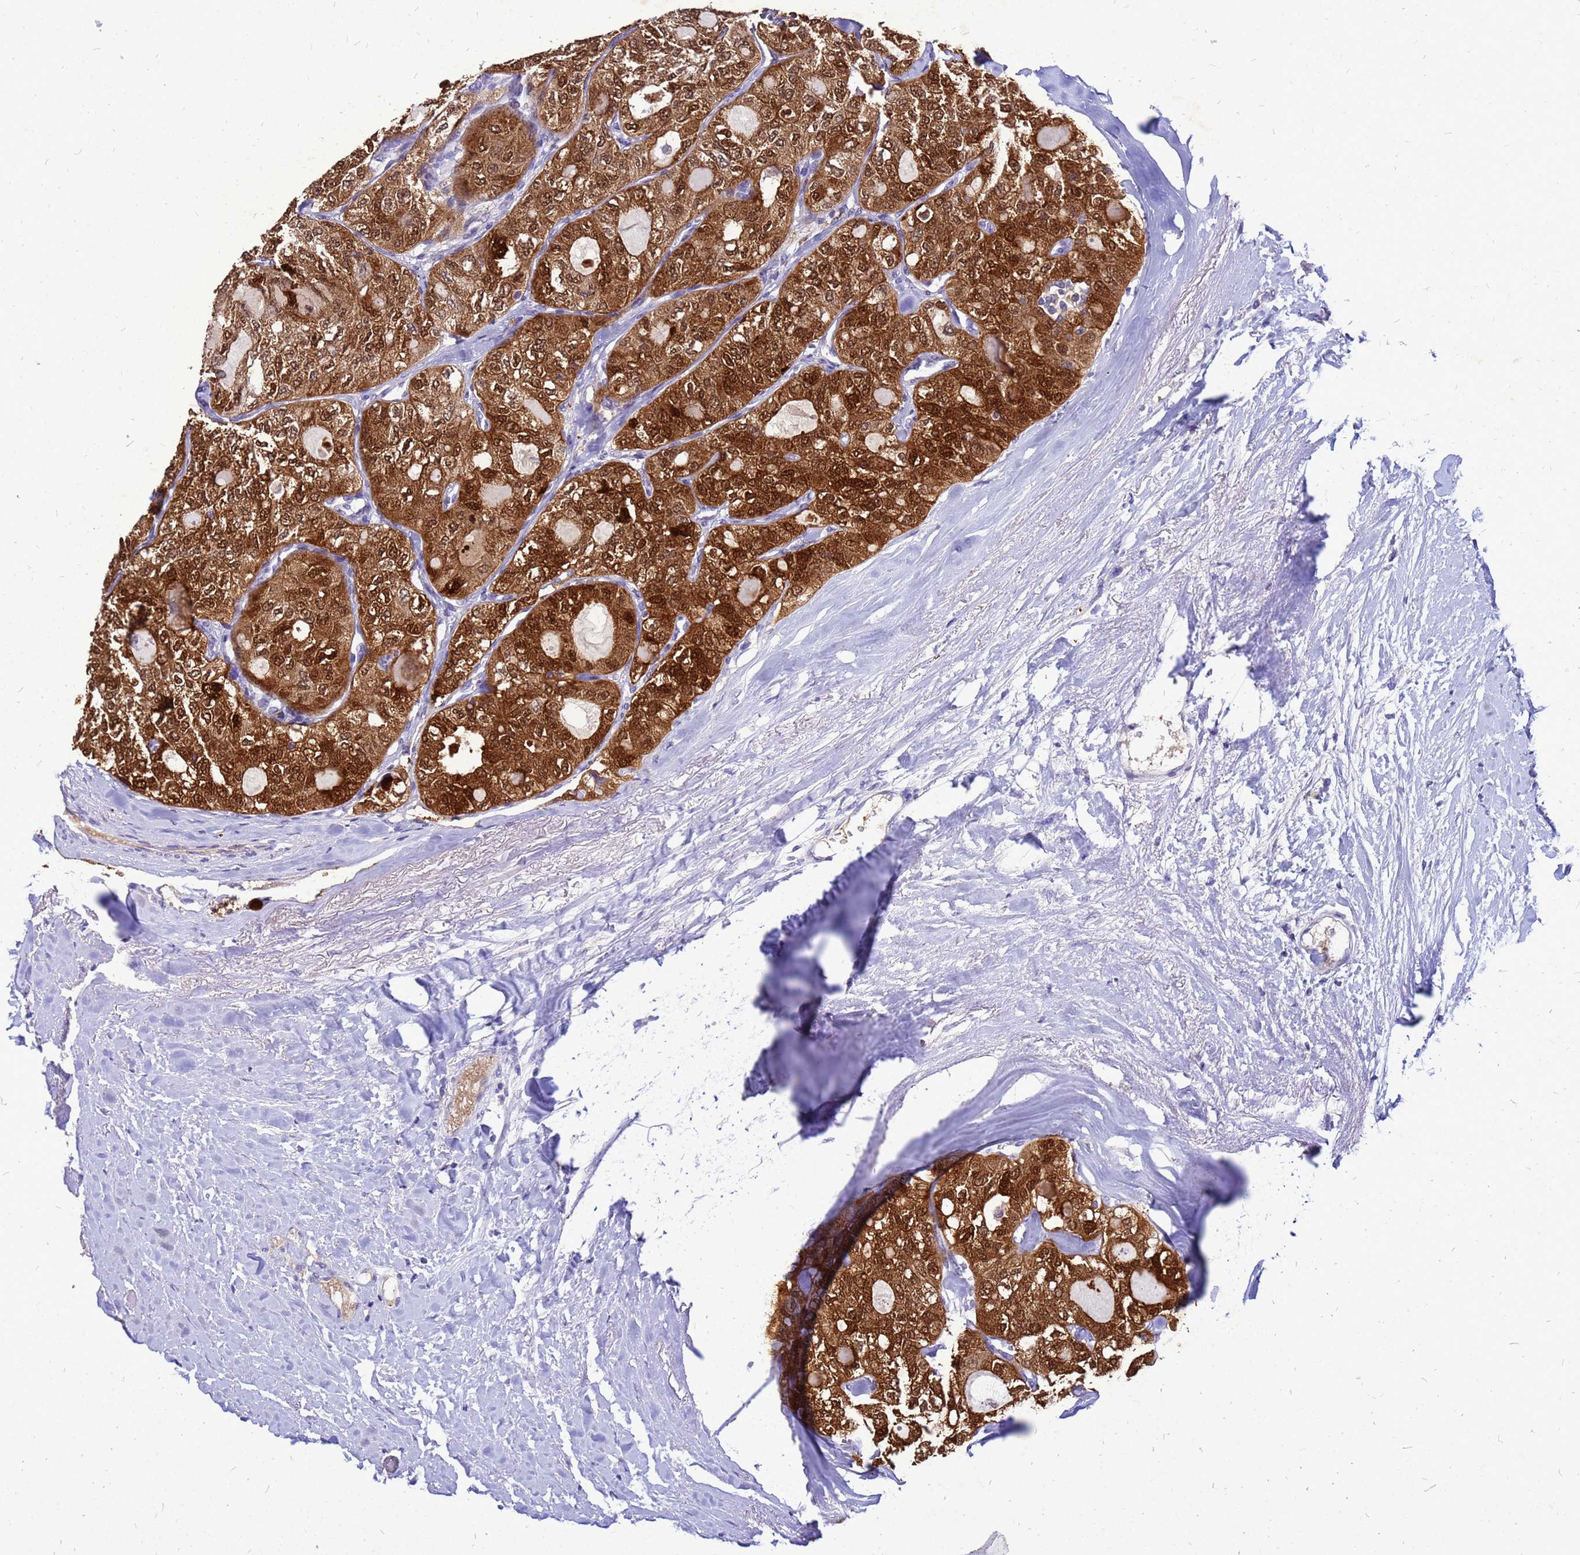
{"staining": {"intensity": "strong", "quantity": ">75%", "location": "cytoplasmic/membranous,nuclear"}, "tissue": "thyroid cancer", "cell_type": "Tumor cells", "image_type": "cancer", "snomed": [{"axis": "morphology", "description": "Follicular adenoma carcinoma, NOS"}, {"axis": "topography", "description": "Thyroid gland"}], "caption": "Brown immunohistochemical staining in follicular adenoma carcinoma (thyroid) reveals strong cytoplasmic/membranous and nuclear positivity in approximately >75% of tumor cells.", "gene": "AKR1C1", "patient": {"sex": "male", "age": 75}}